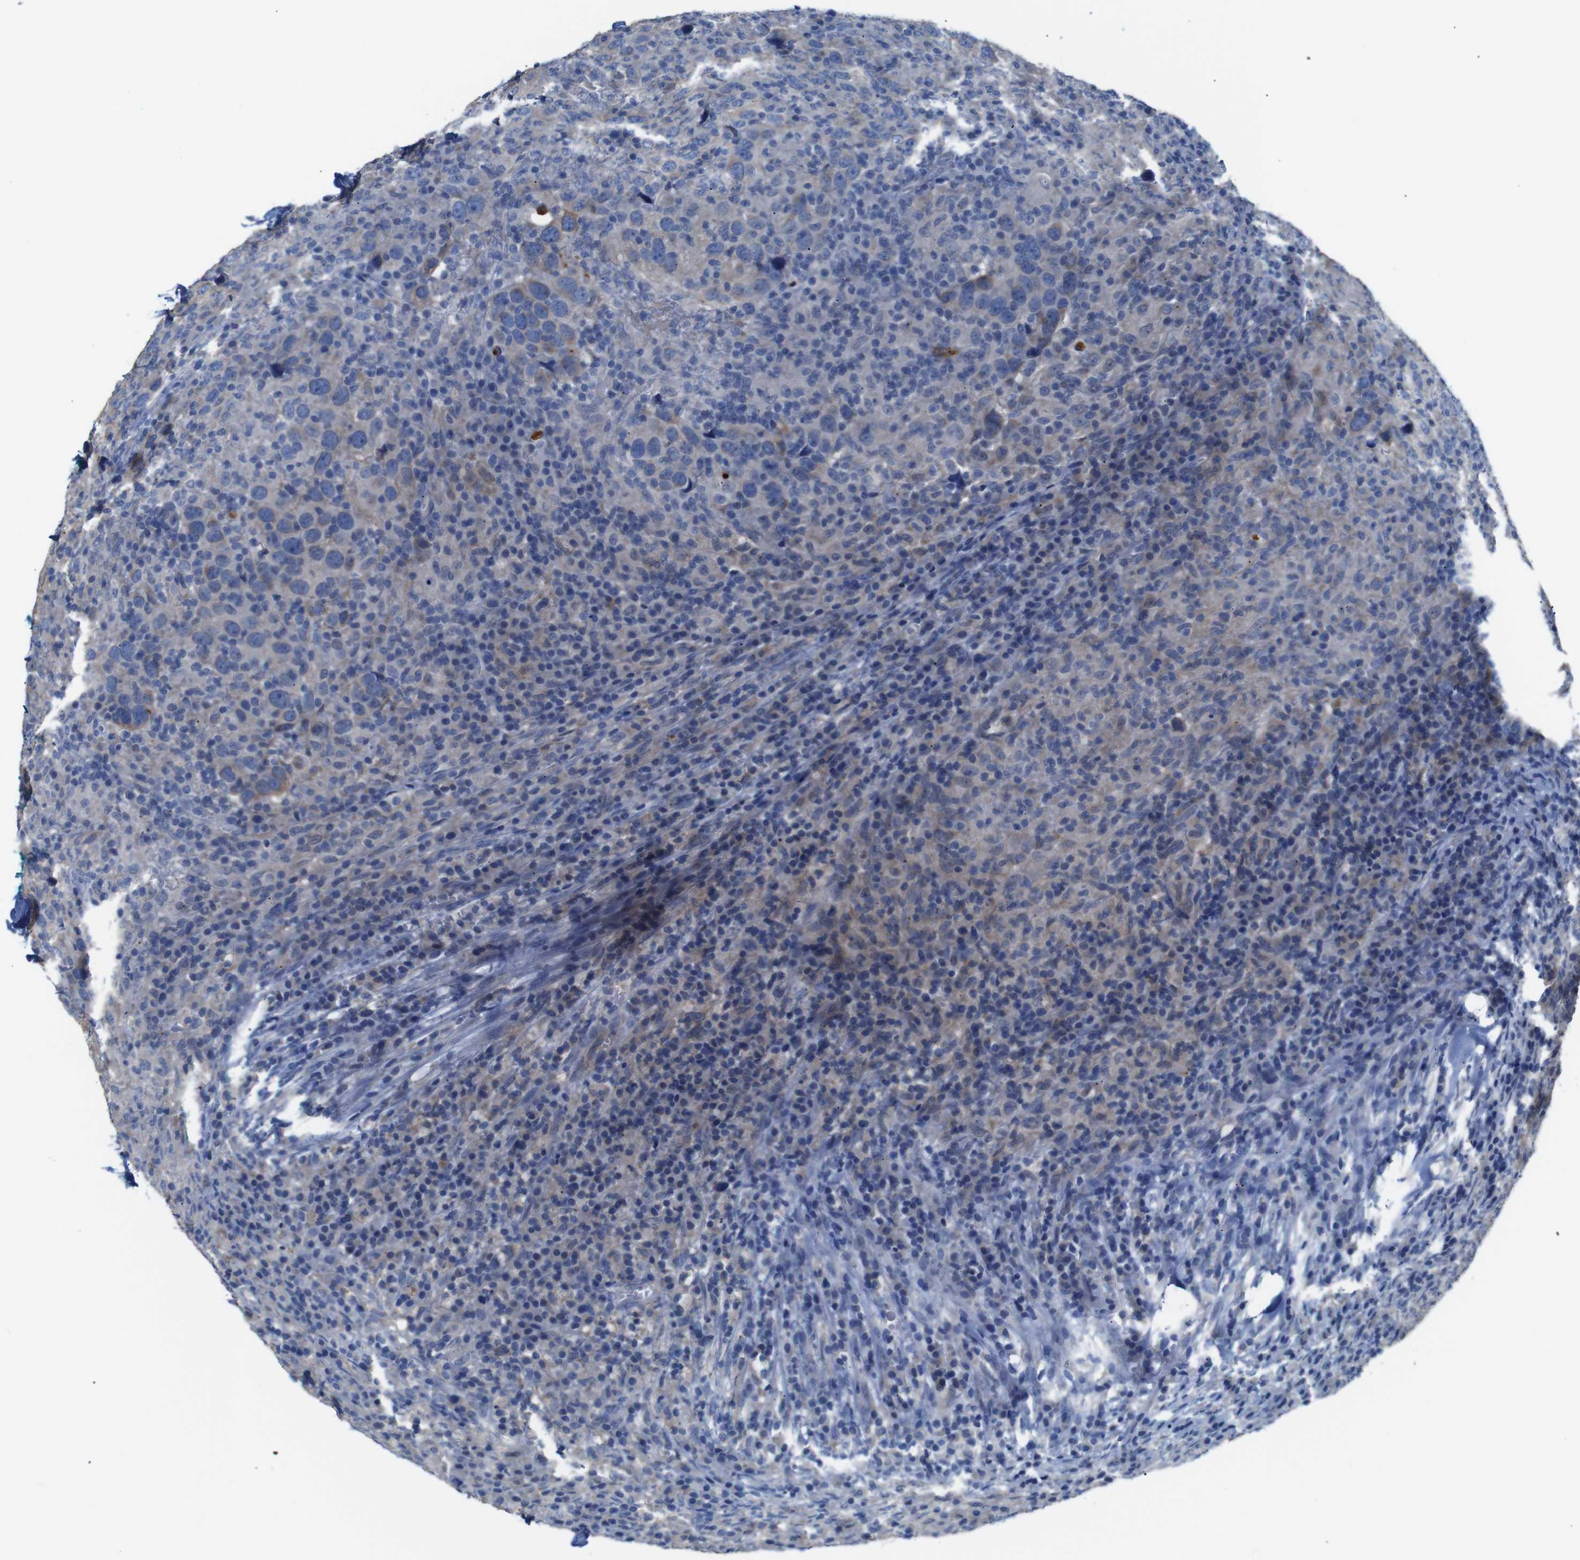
{"staining": {"intensity": "weak", "quantity": "25%-75%", "location": "cytoplasmic/membranous"}, "tissue": "head and neck cancer", "cell_type": "Tumor cells", "image_type": "cancer", "snomed": [{"axis": "morphology", "description": "Adenocarcinoma, NOS"}, {"axis": "topography", "description": "Salivary gland"}, {"axis": "topography", "description": "Head-Neck"}], "caption": "Immunohistochemistry (IHC) (DAB) staining of human head and neck cancer exhibits weak cytoplasmic/membranous protein positivity in approximately 25%-75% of tumor cells.", "gene": "ALOX15", "patient": {"sex": "female", "age": 65}}